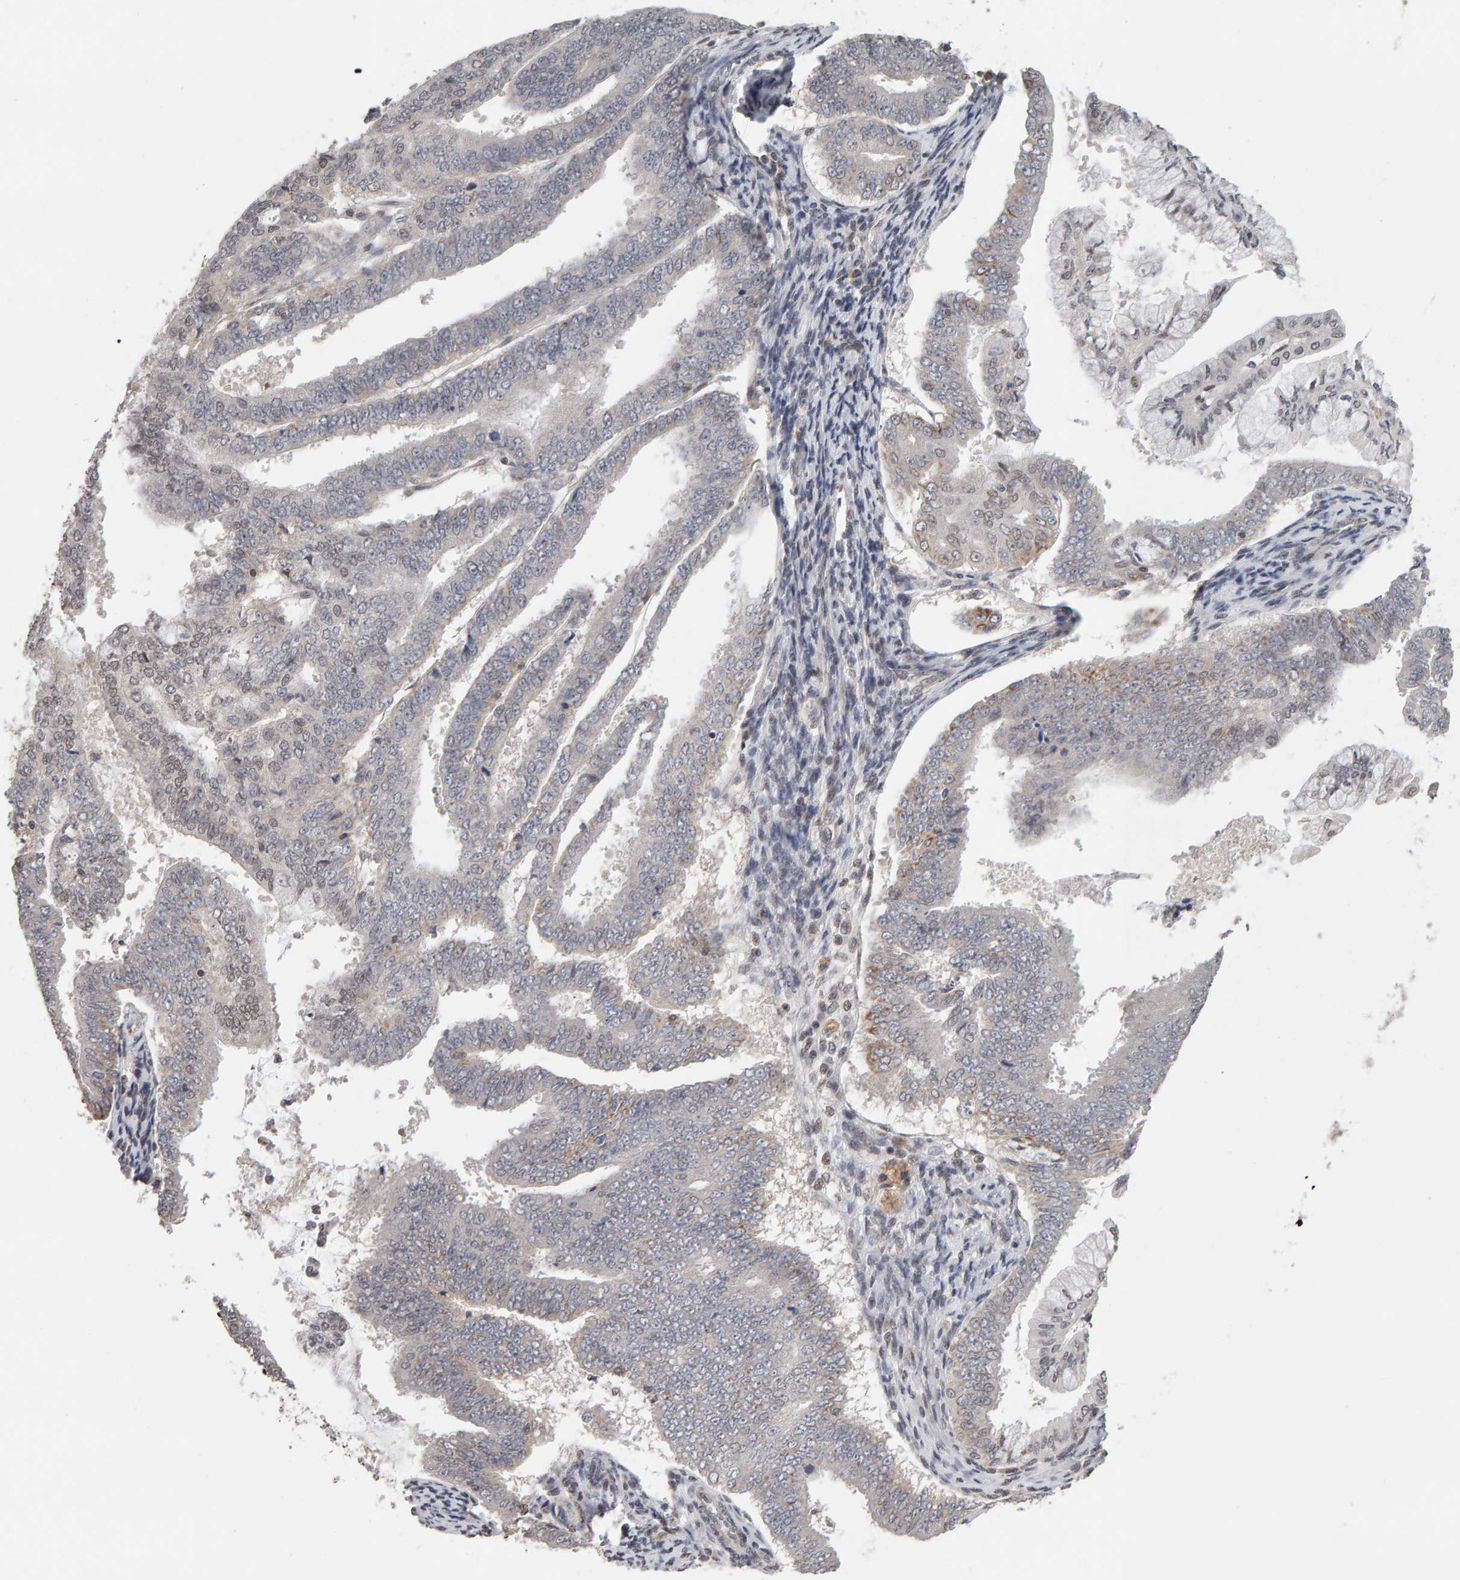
{"staining": {"intensity": "negative", "quantity": "none", "location": "none"}, "tissue": "endometrial cancer", "cell_type": "Tumor cells", "image_type": "cancer", "snomed": [{"axis": "morphology", "description": "Adenocarcinoma, NOS"}, {"axis": "topography", "description": "Endometrium"}], "caption": "The photomicrograph shows no staining of tumor cells in endometrial cancer (adenocarcinoma).", "gene": "TEFM", "patient": {"sex": "female", "age": 63}}